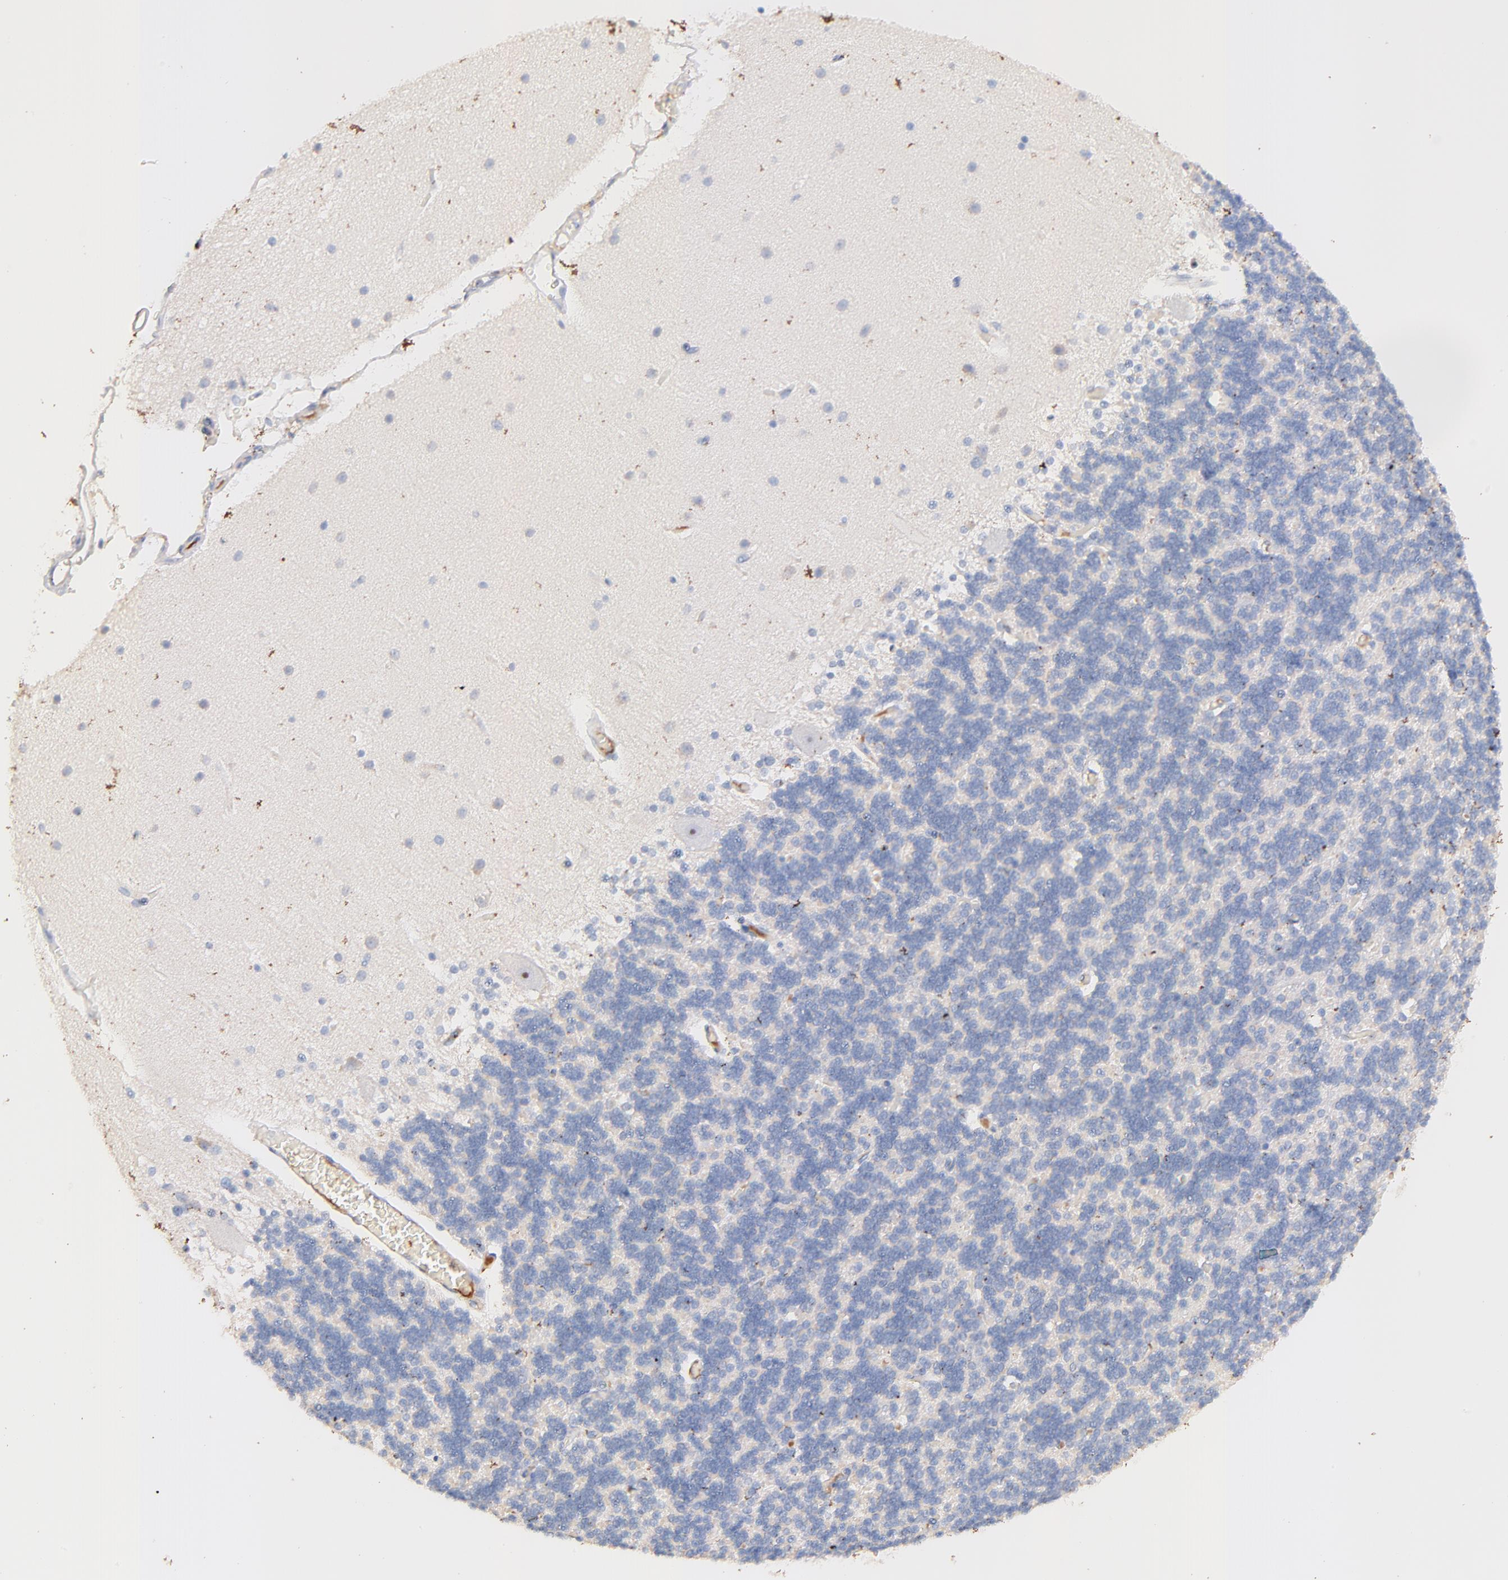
{"staining": {"intensity": "negative", "quantity": "none", "location": "none"}, "tissue": "cerebellum", "cell_type": "Cells in granular layer", "image_type": "normal", "snomed": [{"axis": "morphology", "description": "Normal tissue, NOS"}, {"axis": "topography", "description": "Cerebellum"}], "caption": "An IHC histopathology image of normal cerebellum is shown. There is no staining in cells in granular layer of cerebellum.", "gene": "IGLV7", "patient": {"sex": "female", "age": 54}}